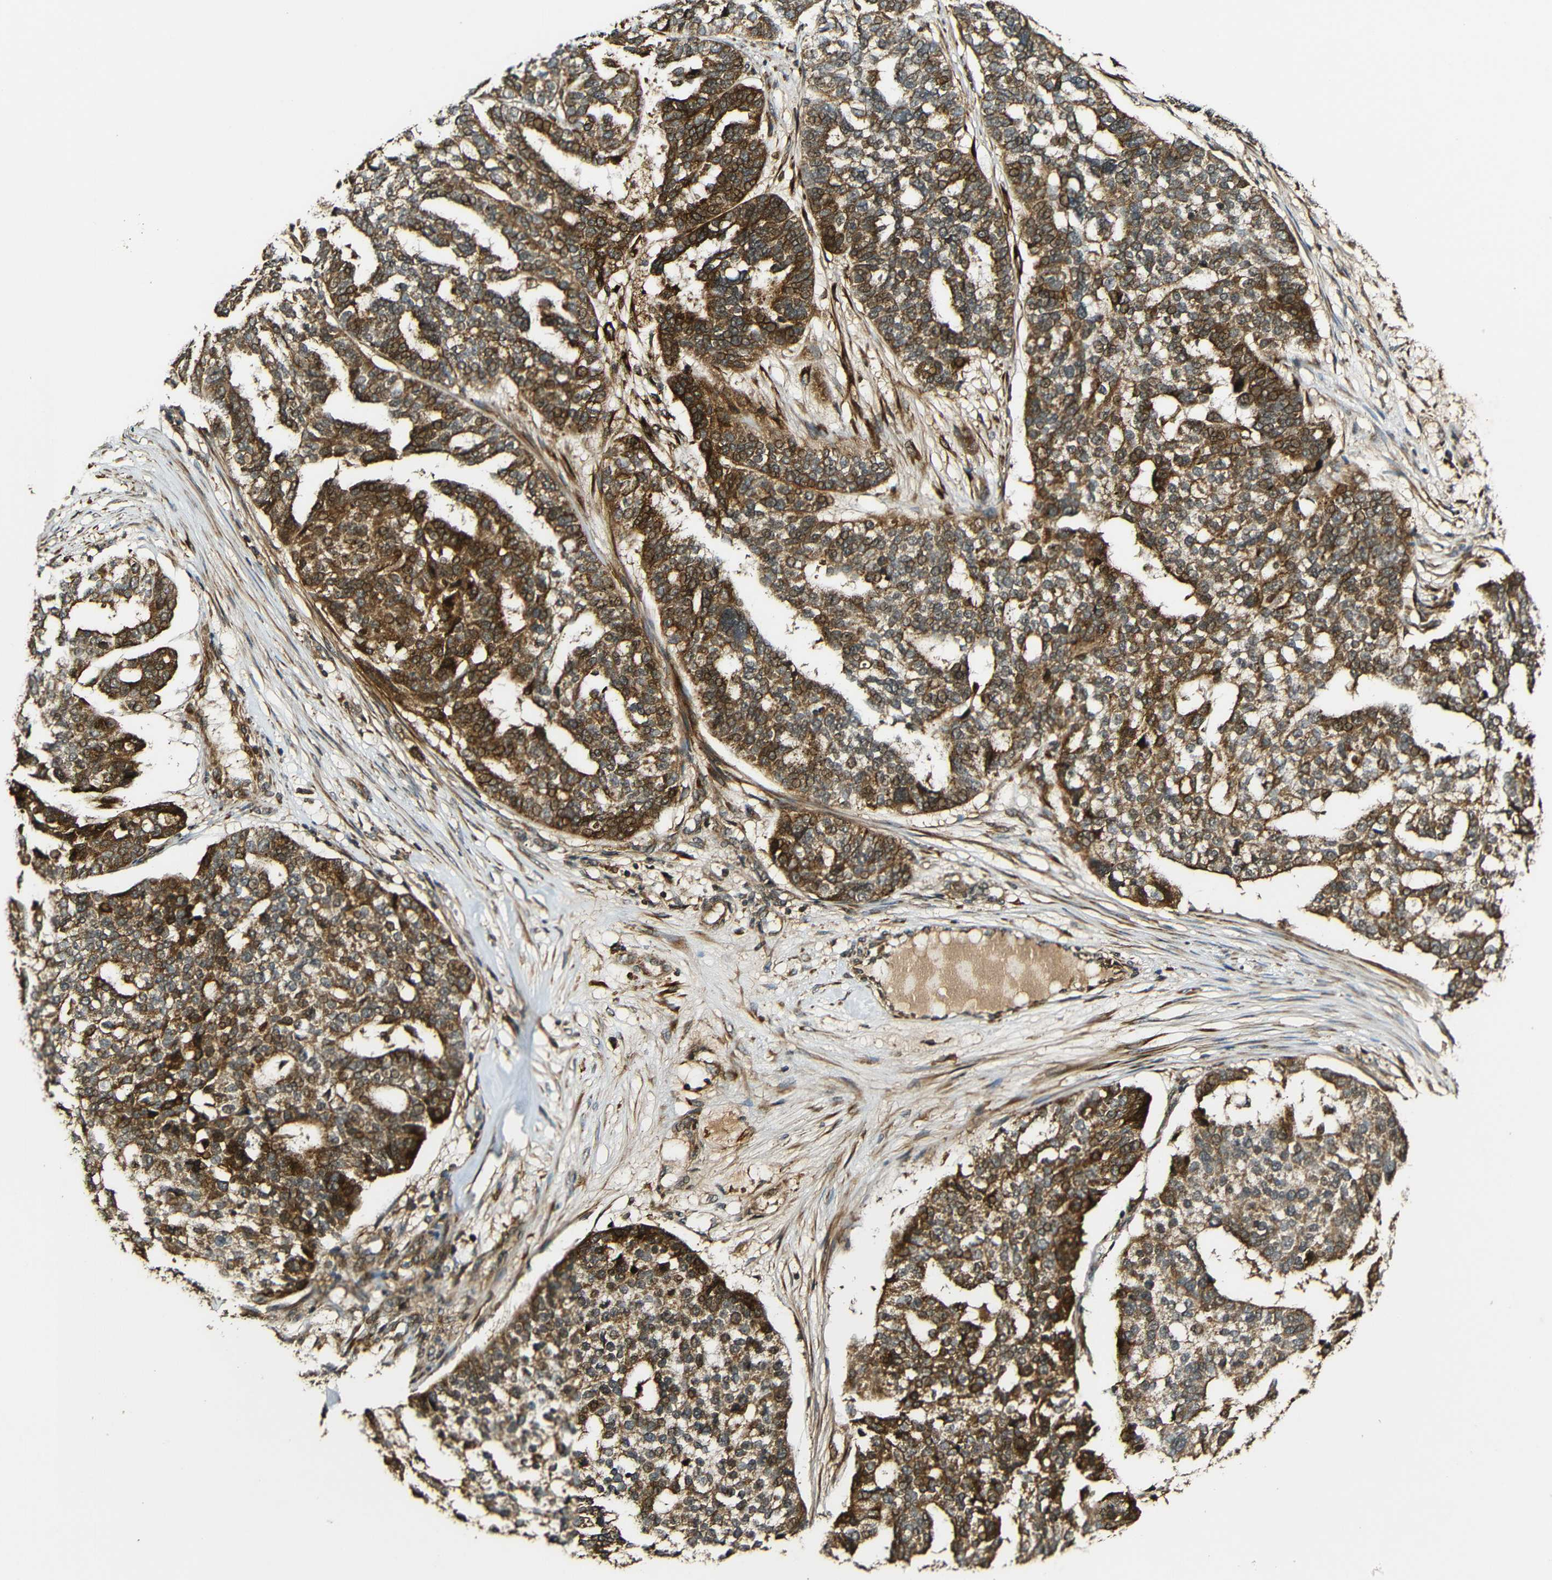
{"staining": {"intensity": "strong", "quantity": ">75%", "location": "cytoplasmic/membranous"}, "tissue": "ovarian cancer", "cell_type": "Tumor cells", "image_type": "cancer", "snomed": [{"axis": "morphology", "description": "Cystadenocarcinoma, serous, NOS"}, {"axis": "topography", "description": "Ovary"}], "caption": "Tumor cells demonstrate strong cytoplasmic/membranous positivity in about >75% of cells in serous cystadenocarcinoma (ovarian).", "gene": "CASP8", "patient": {"sex": "female", "age": 59}}